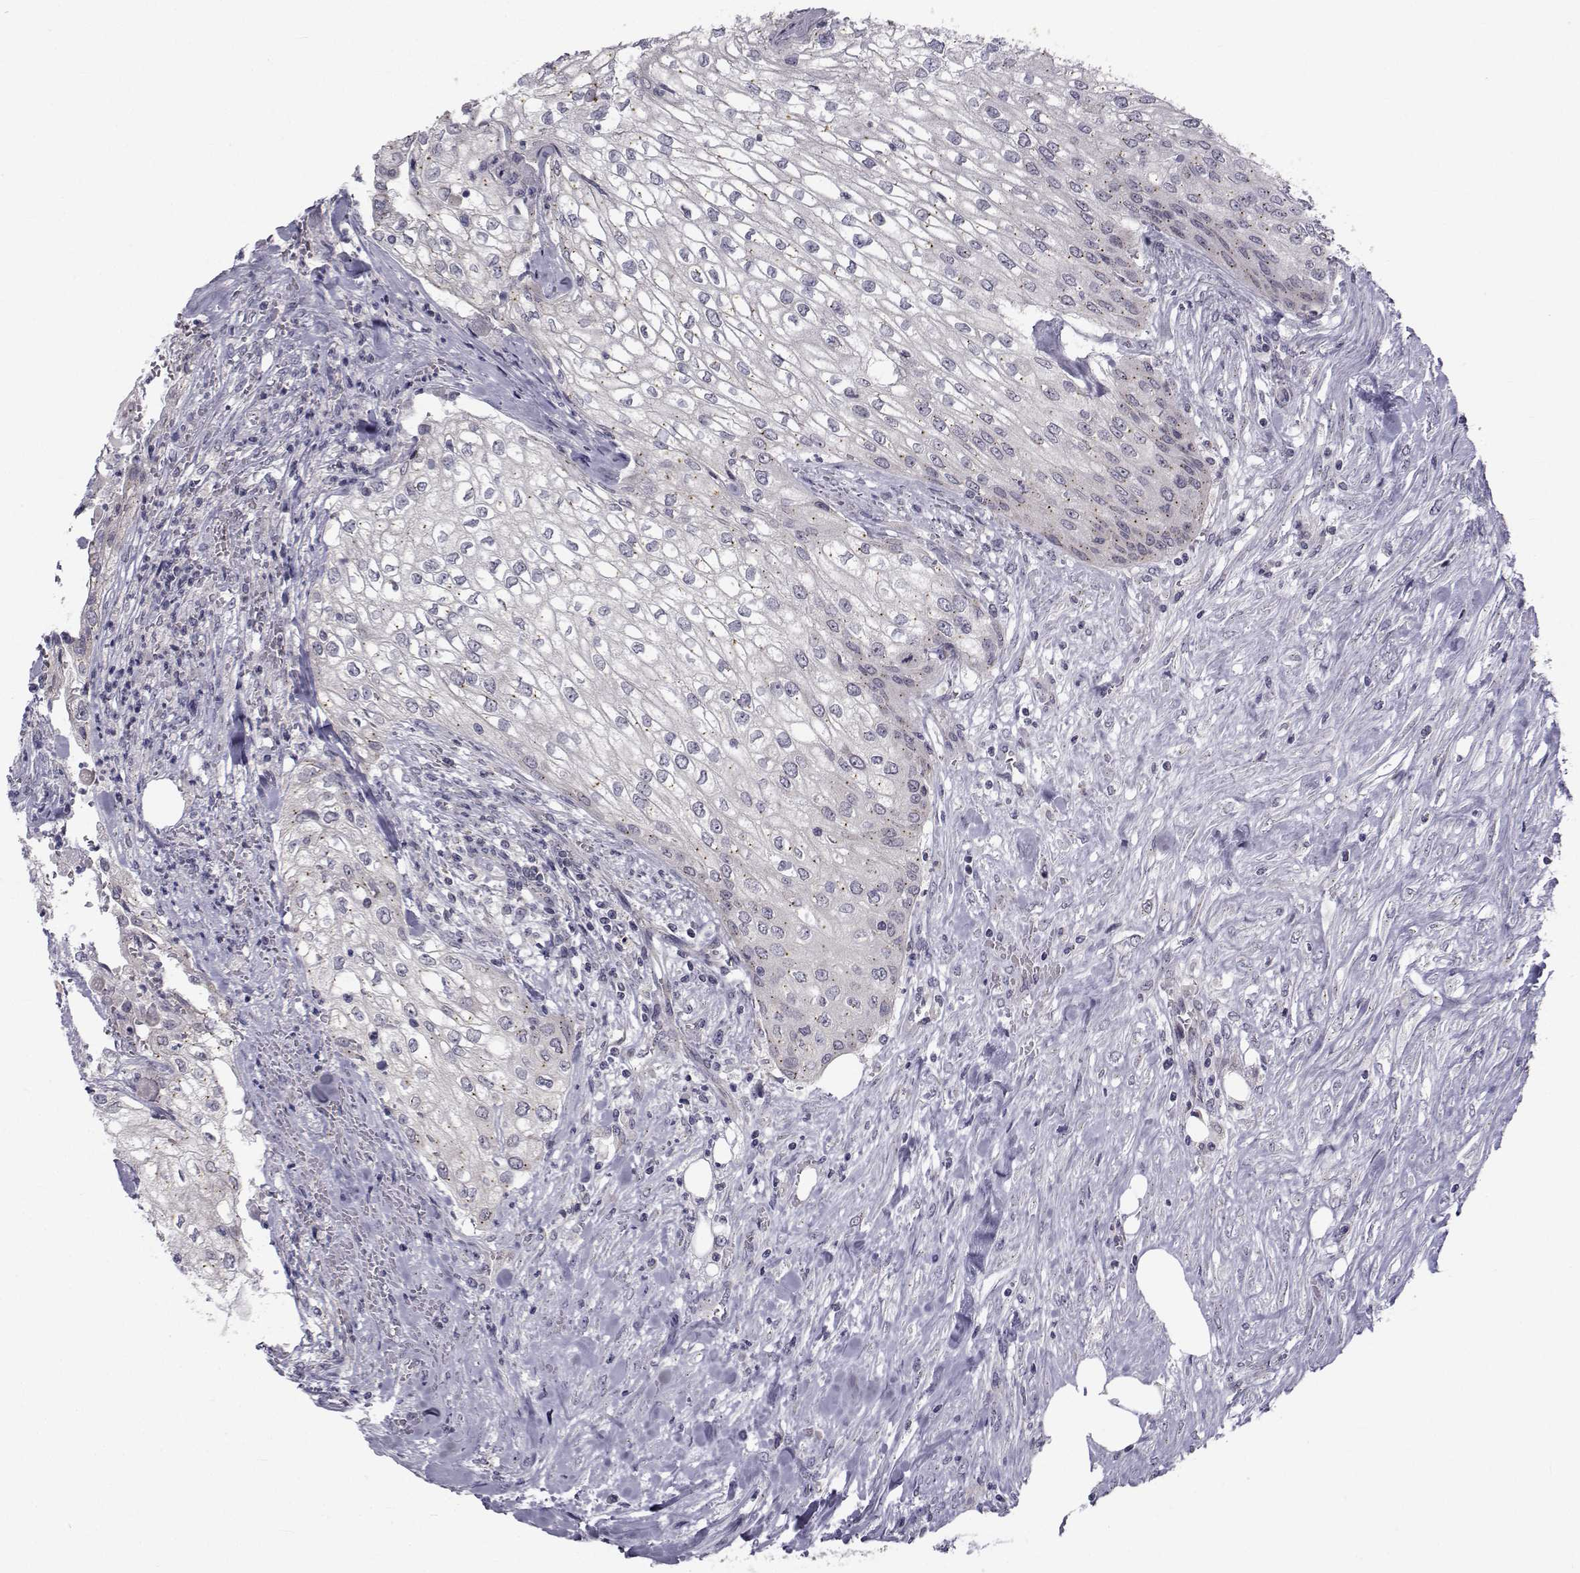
{"staining": {"intensity": "negative", "quantity": "none", "location": "none"}, "tissue": "urothelial cancer", "cell_type": "Tumor cells", "image_type": "cancer", "snomed": [{"axis": "morphology", "description": "Urothelial carcinoma, High grade"}, {"axis": "topography", "description": "Urinary bladder"}], "caption": "Immunohistochemical staining of human high-grade urothelial carcinoma displays no significant expression in tumor cells.", "gene": "ANGPT1", "patient": {"sex": "male", "age": 62}}